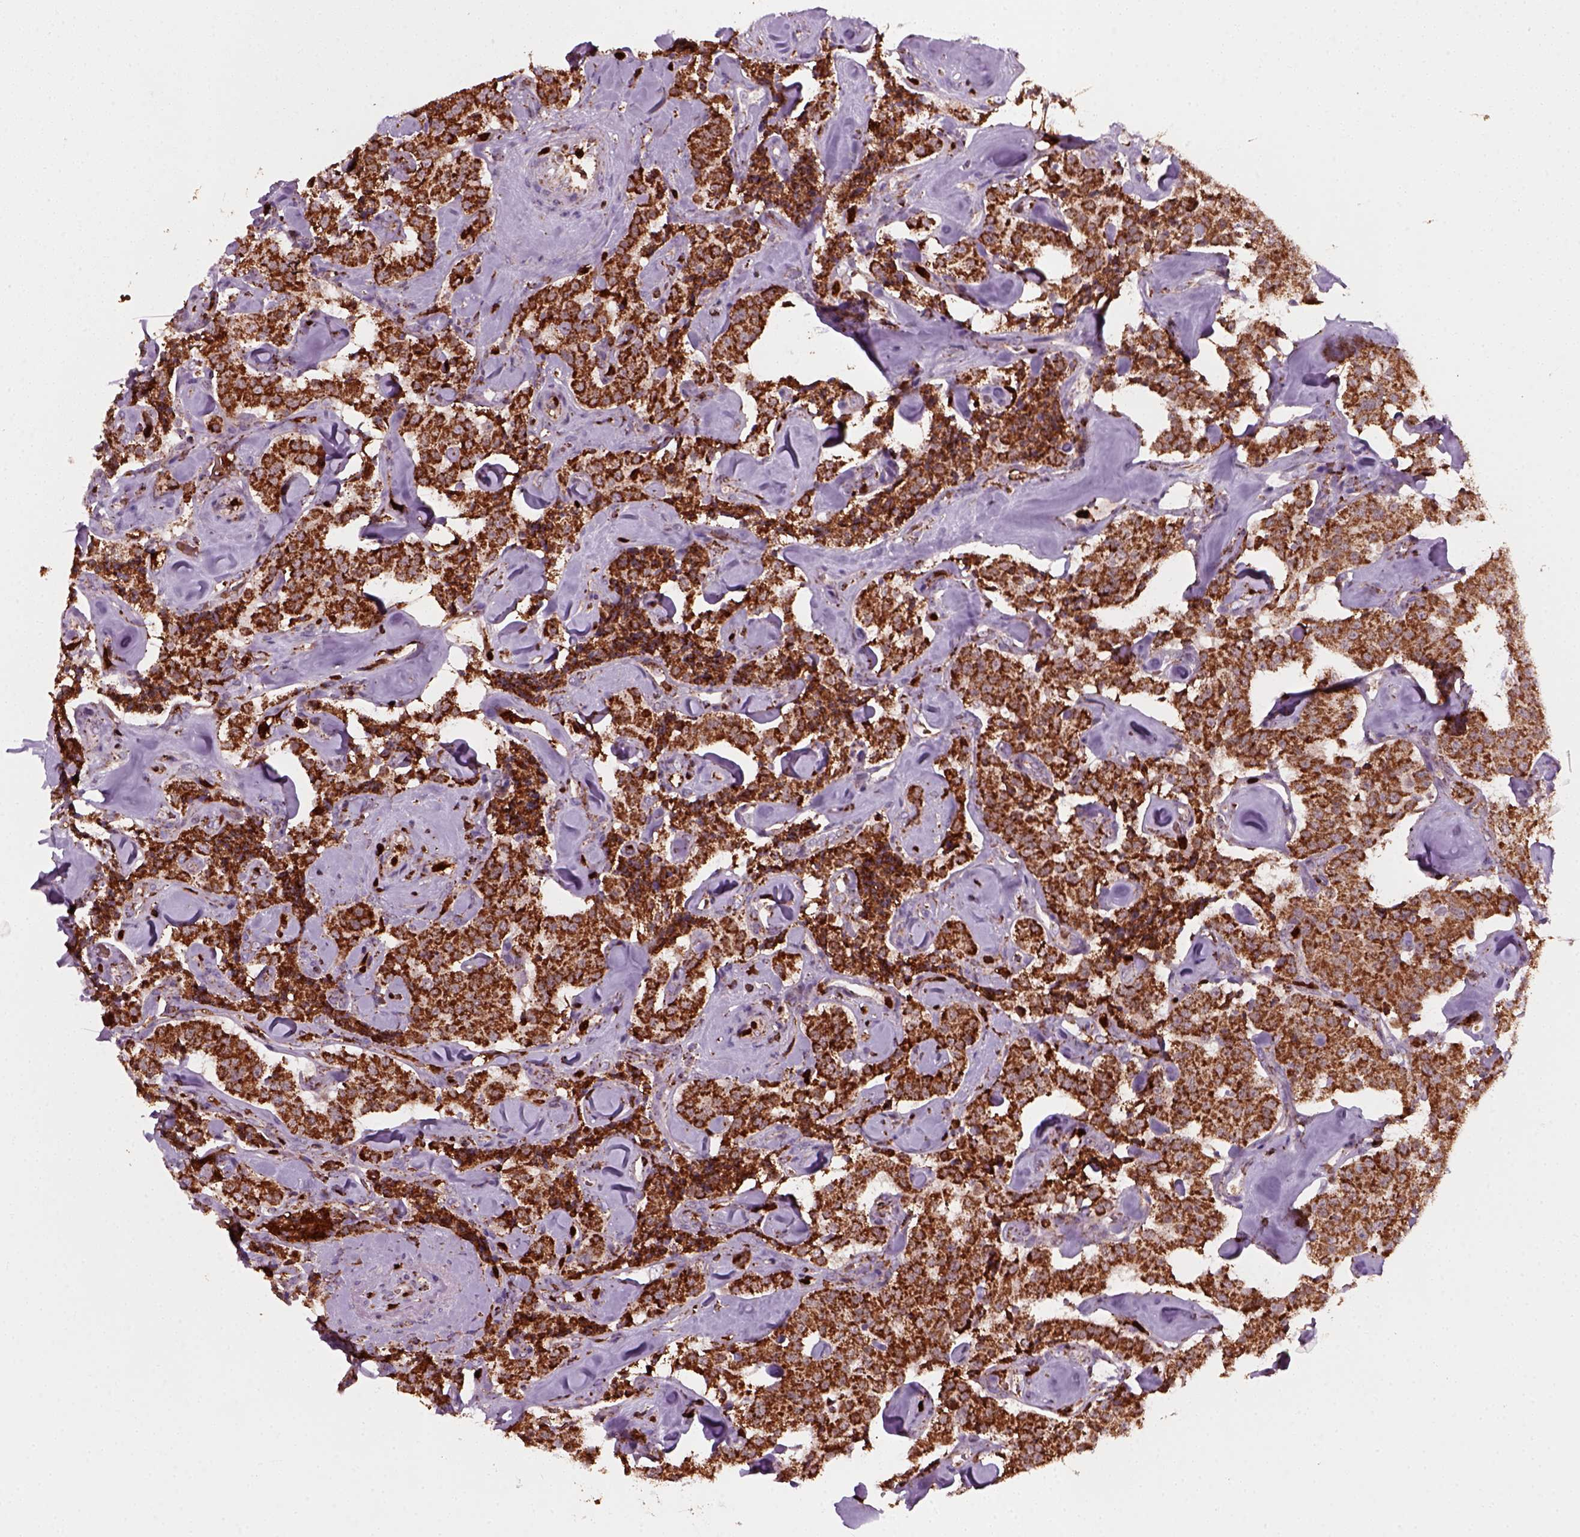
{"staining": {"intensity": "strong", "quantity": ">75%", "location": "cytoplasmic/membranous"}, "tissue": "carcinoid", "cell_type": "Tumor cells", "image_type": "cancer", "snomed": [{"axis": "morphology", "description": "Carcinoid, malignant, NOS"}, {"axis": "topography", "description": "Pancreas"}], "caption": "This photomicrograph demonstrates immunohistochemistry (IHC) staining of carcinoid, with high strong cytoplasmic/membranous staining in about >75% of tumor cells.", "gene": "NUDT16L1", "patient": {"sex": "male", "age": 41}}